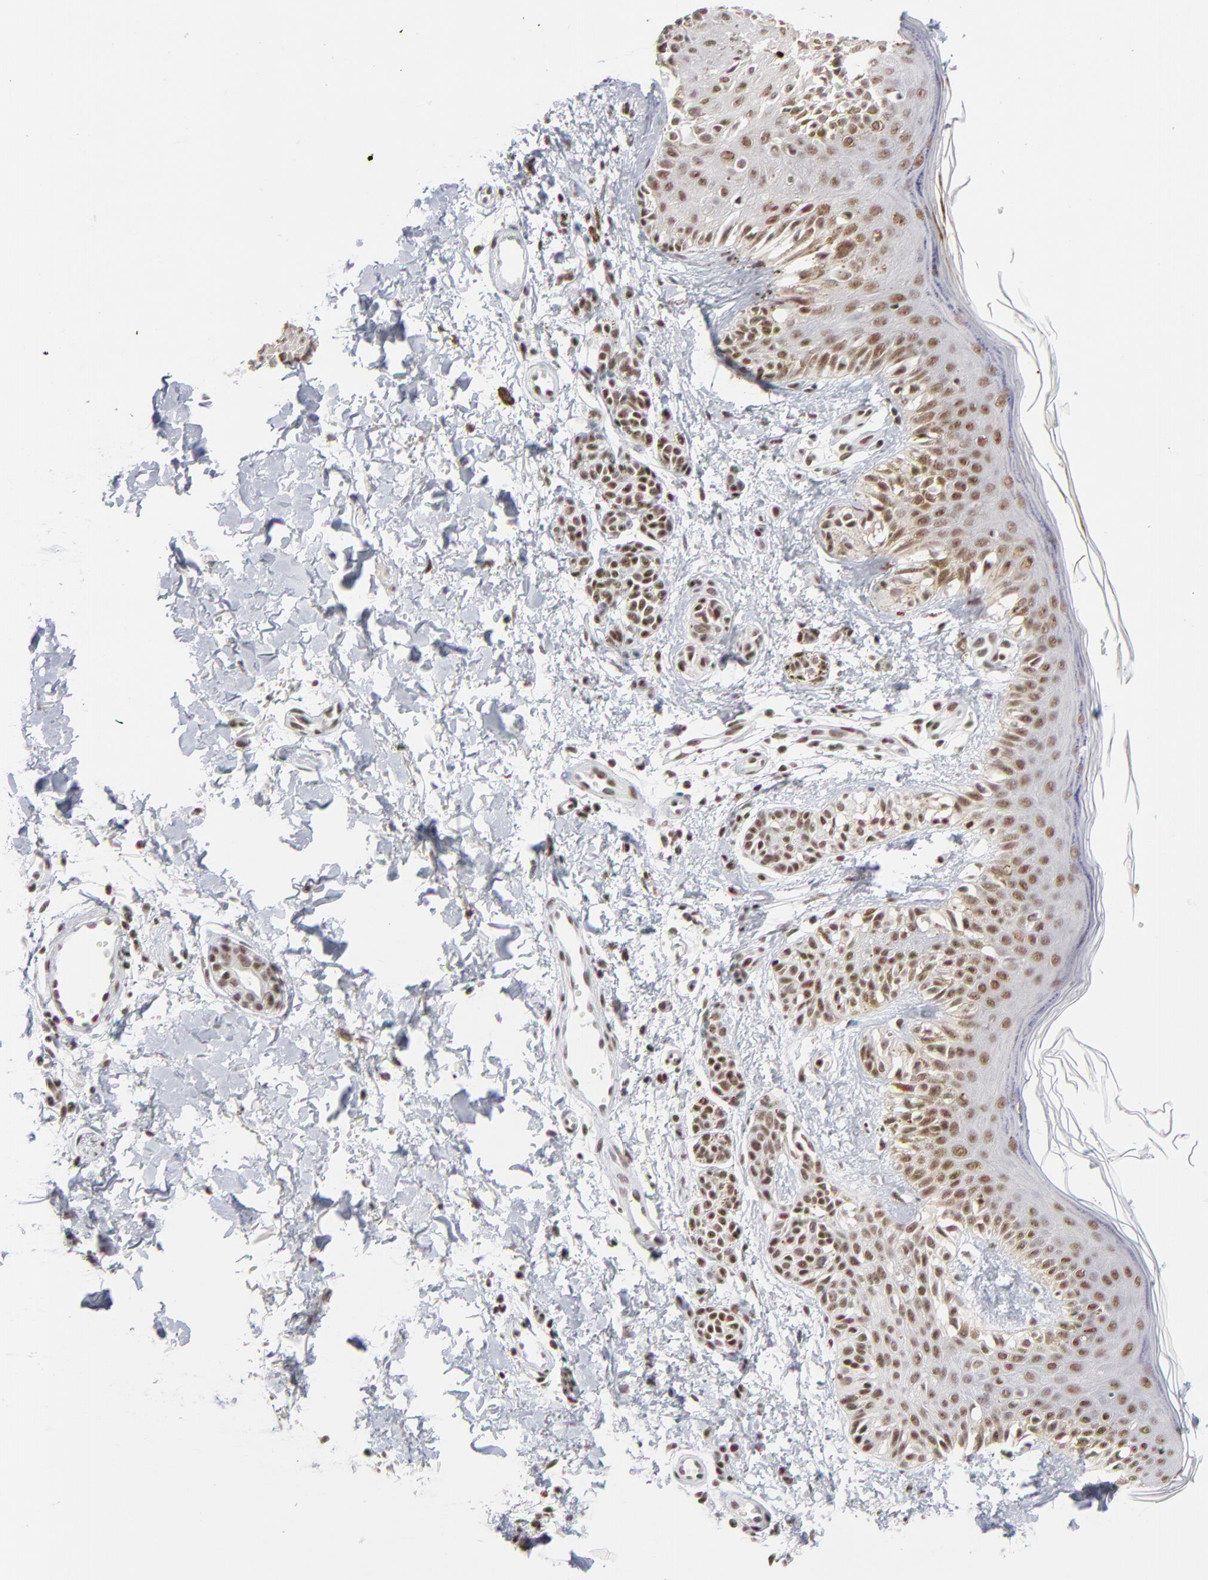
{"staining": {"intensity": "weak", "quantity": ">75%", "location": "nuclear"}, "tissue": "melanoma", "cell_type": "Tumor cells", "image_type": "cancer", "snomed": [{"axis": "morphology", "description": "Normal tissue, NOS"}, {"axis": "morphology", "description": "Malignant melanoma, NOS"}, {"axis": "topography", "description": "Skin"}], "caption": "Immunohistochemical staining of human melanoma exhibits low levels of weak nuclear positivity in about >75% of tumor cells.", "gene": "ZNF143", "patient": {"sex": "male", "age": 83}}